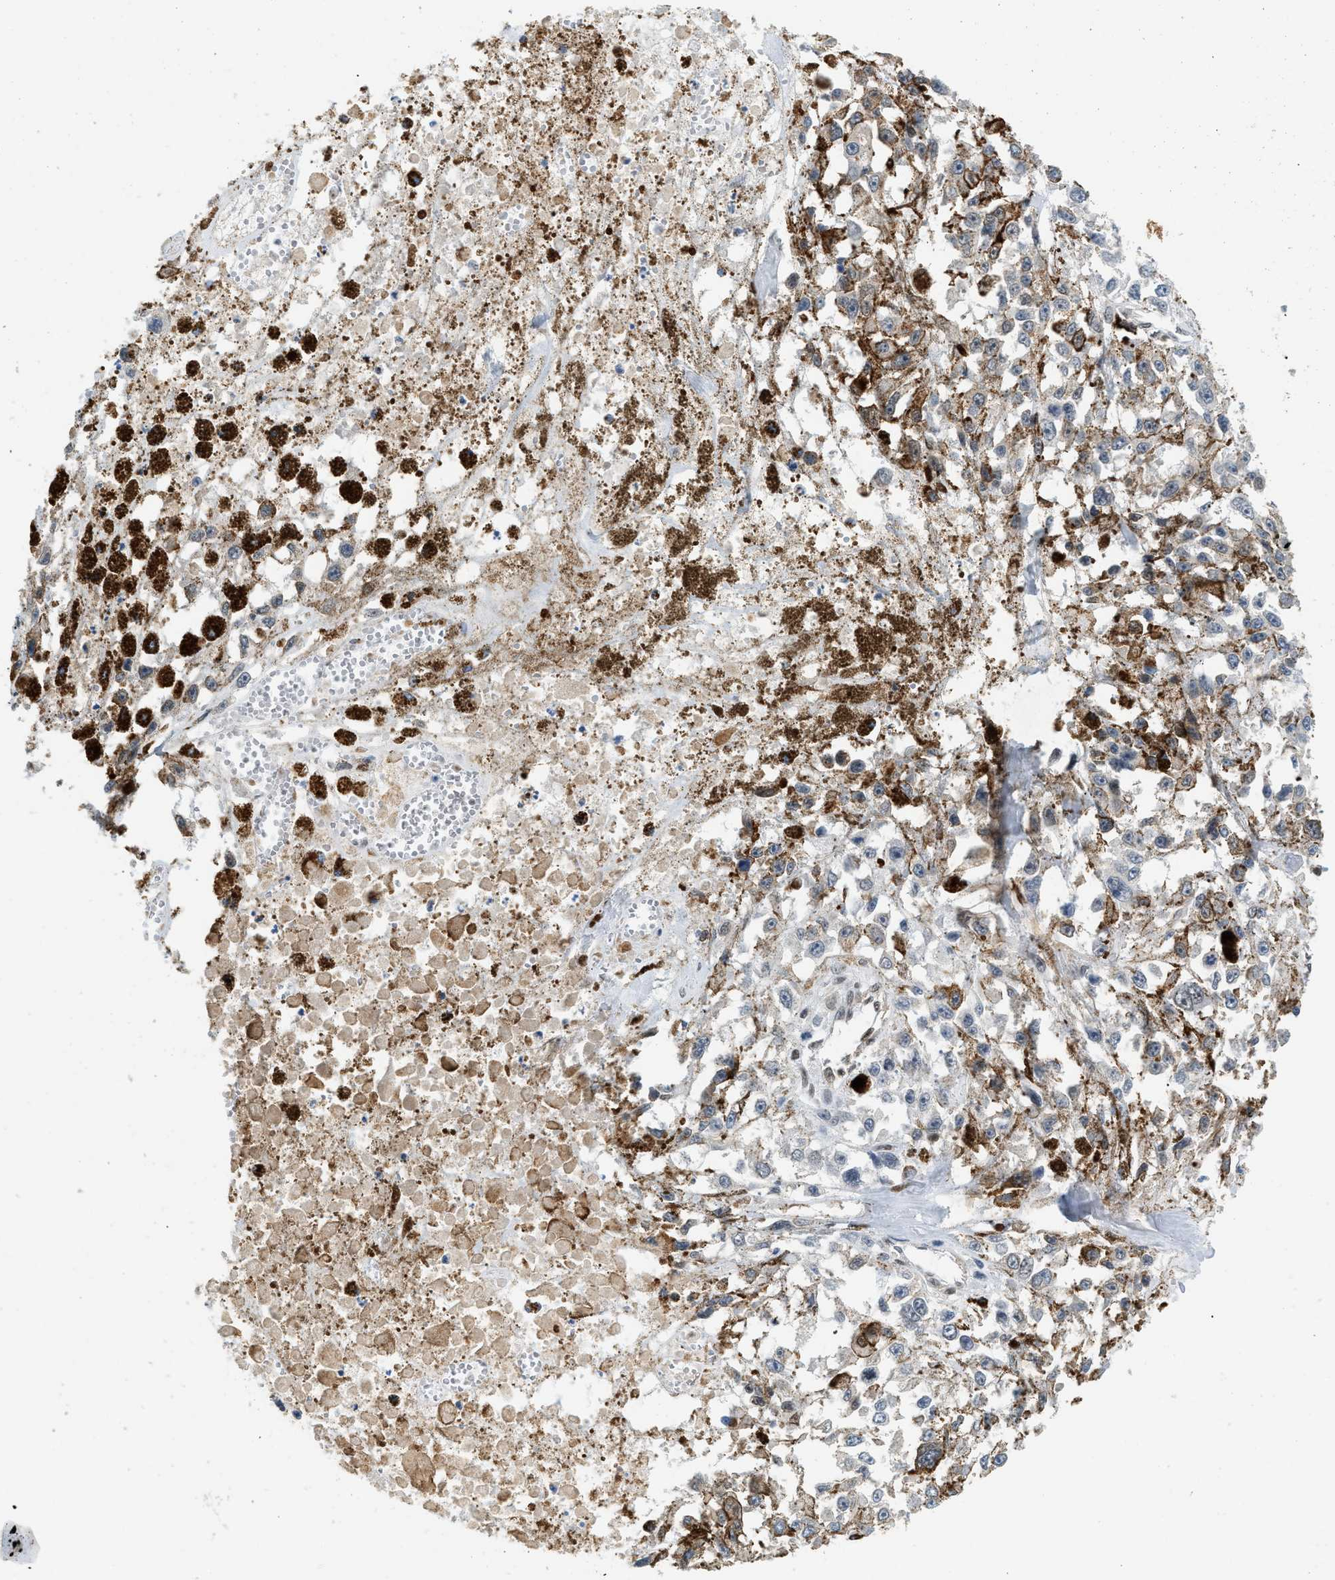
{"staining": {"intensity": "negative", "quantity": "none", "location": "none"}, "tissue": "melanoma", "cell_type": "Tumor cells", "image_type": "cancer", "snomed": [{"axis": "morphology", "description": "Malignant melanoma, Metastatic site"}, {"axis": "topography", "description": "Lymph node"}], "caption": "Tumor cells show no significant protein positivity in melanoma. (DAB (3,3'-diaminobenzidine) immunohistochemistry (IHC) visualized using brightfield microscopy, high magnification).", "gene": "ZBTB20", "patient": {"sex": "male", "age": 59}}